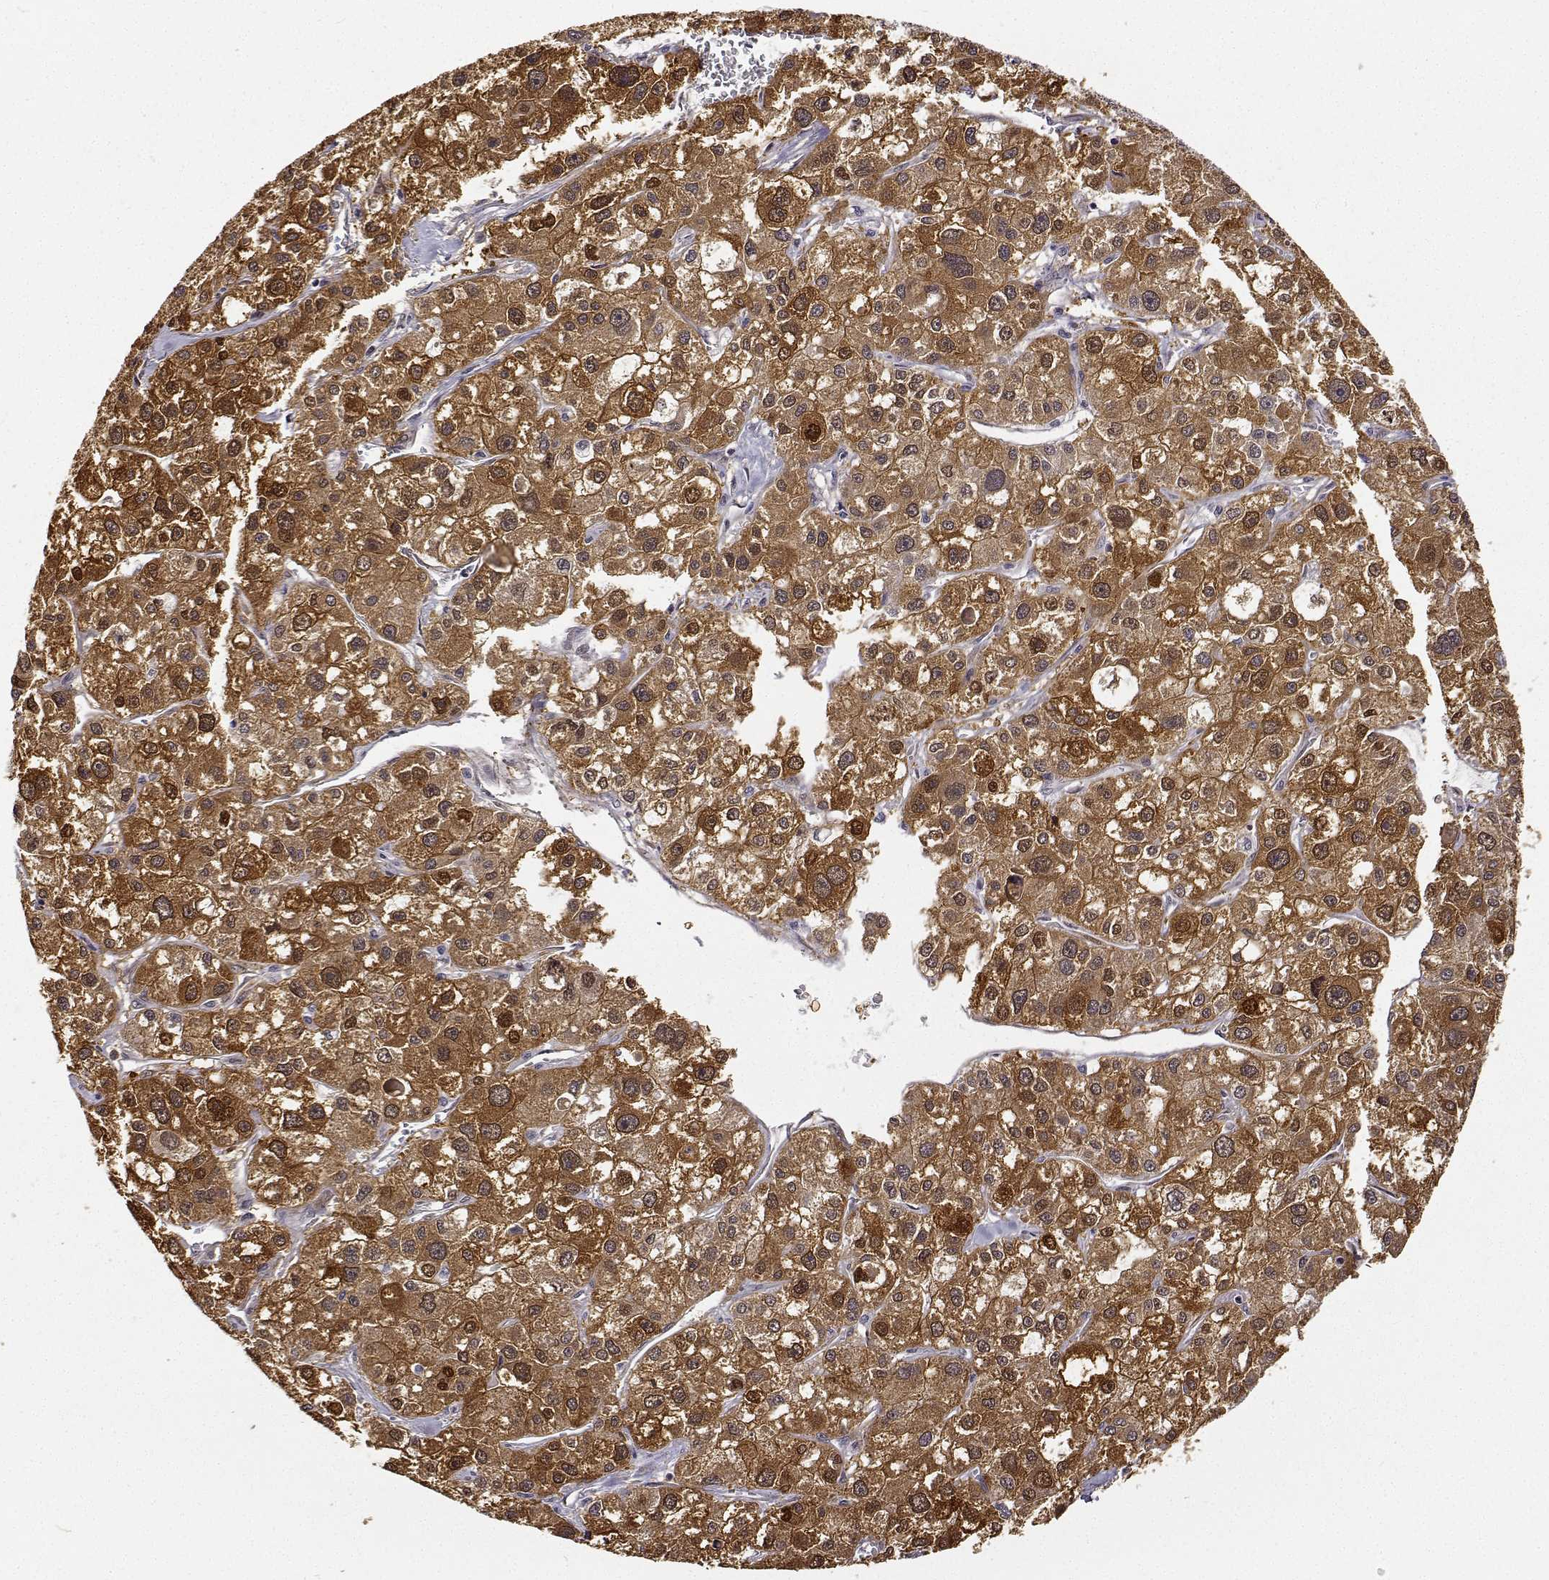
{"staining": {"intensity": "moderate", "quantity": ">75%", "location": "cytoplasmic/membranous"}, "tissue": "liver cancer", "cell_type": "Tumor cells", "image_type": "cancer", "snomed": [{"axis": "morphology", "description": "Carcinoma, Hepatocellular, NOS"}, {"axis": "topography", "description": "Liver"}], "caption": "Immunohistochemical staining of human liver cancer reveals moderate cytoplasmic/membranous protein staining in approximately >75% of tumor cells.", "gene": "PHGDH", "patient": {"sex": "male", "age": 73}}